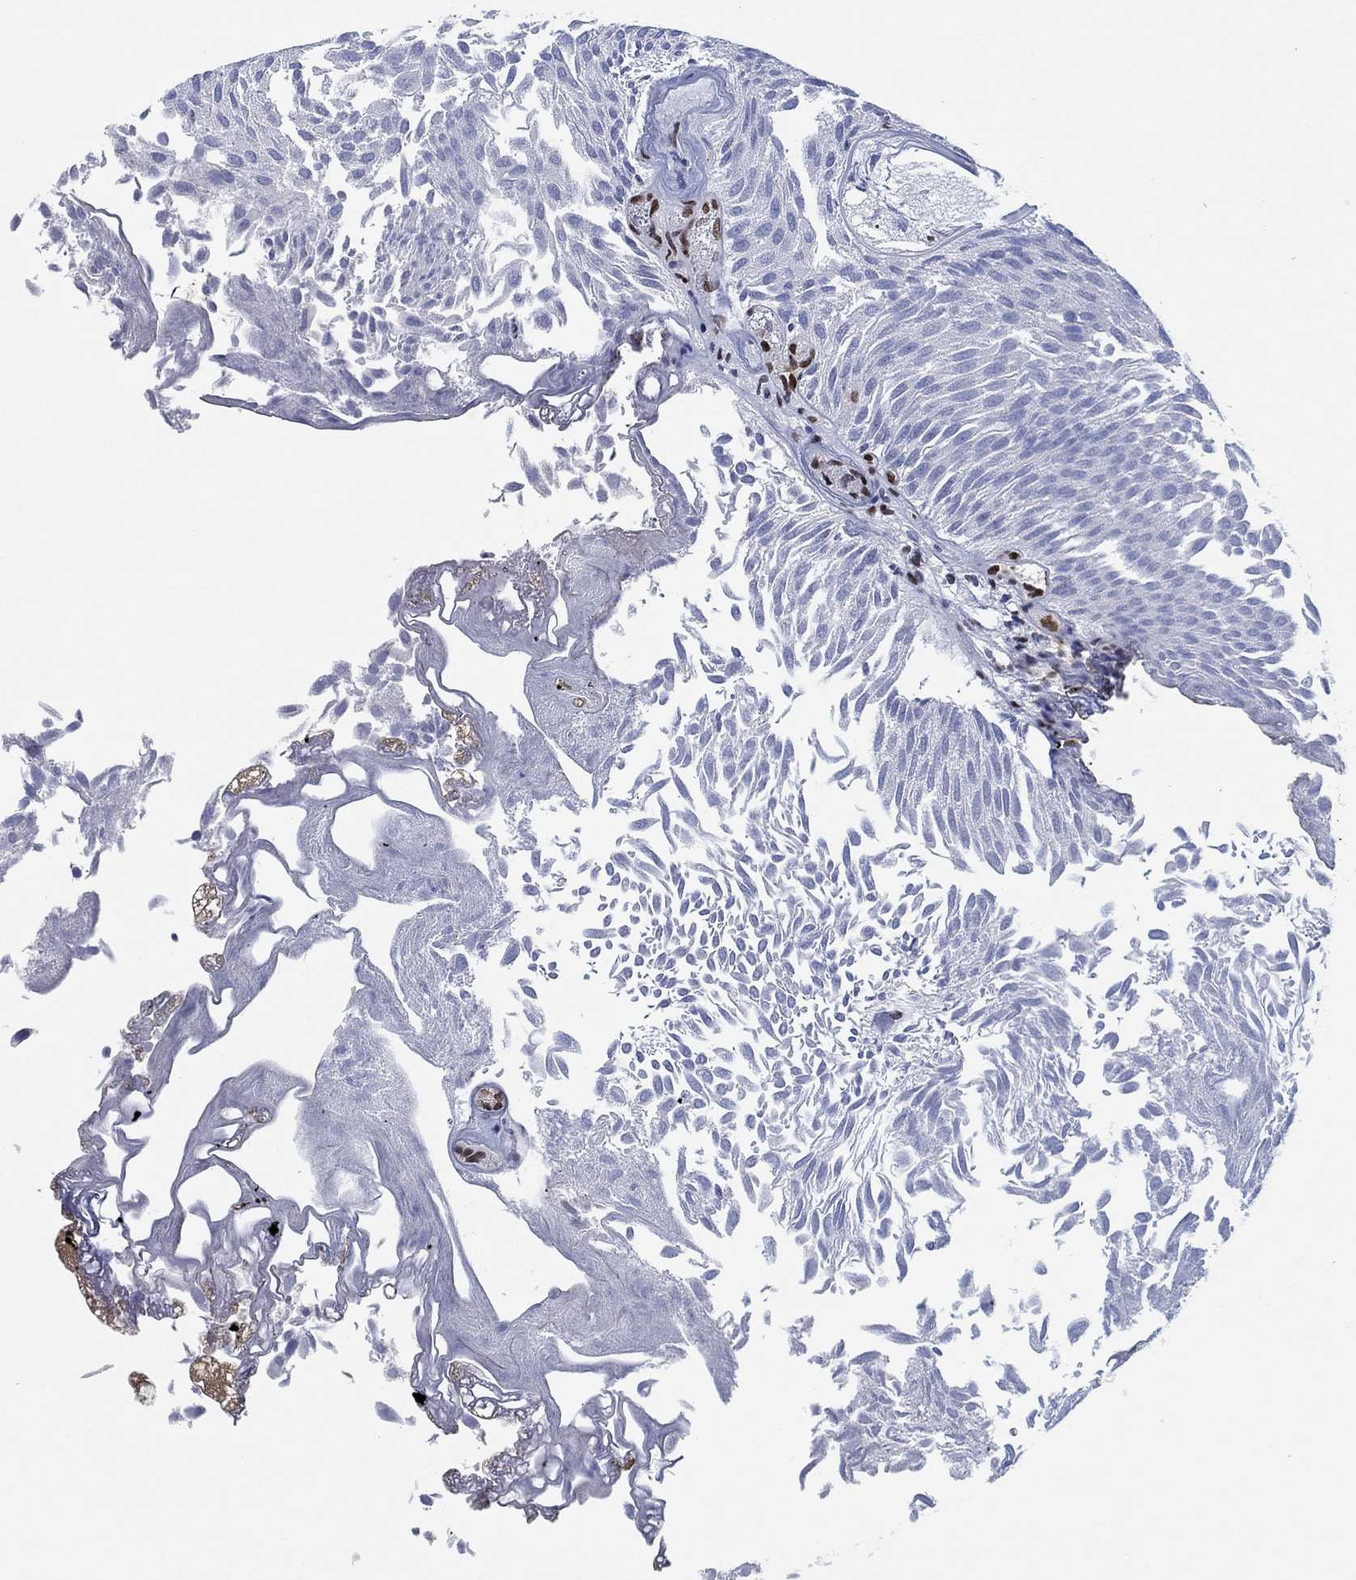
{"staining": {"intensity": "negative", "quantity": "none", "location": "none"}, "tissue": "urothelial cancer", "cell_type": "Tumor cells", "image_type": "cancer", "snomed": [{"axis": "morphology", "description": "Urothelial carcinoma, Low grade"}, {"axis": "topography", "description": "Urinary bladder"}], "caption": "Immunohistochemistry of urothelial cancer reveals no staining in tumor cells.", "gene": "ZEB1", "patient": {"sex": "male", "age": 52}}